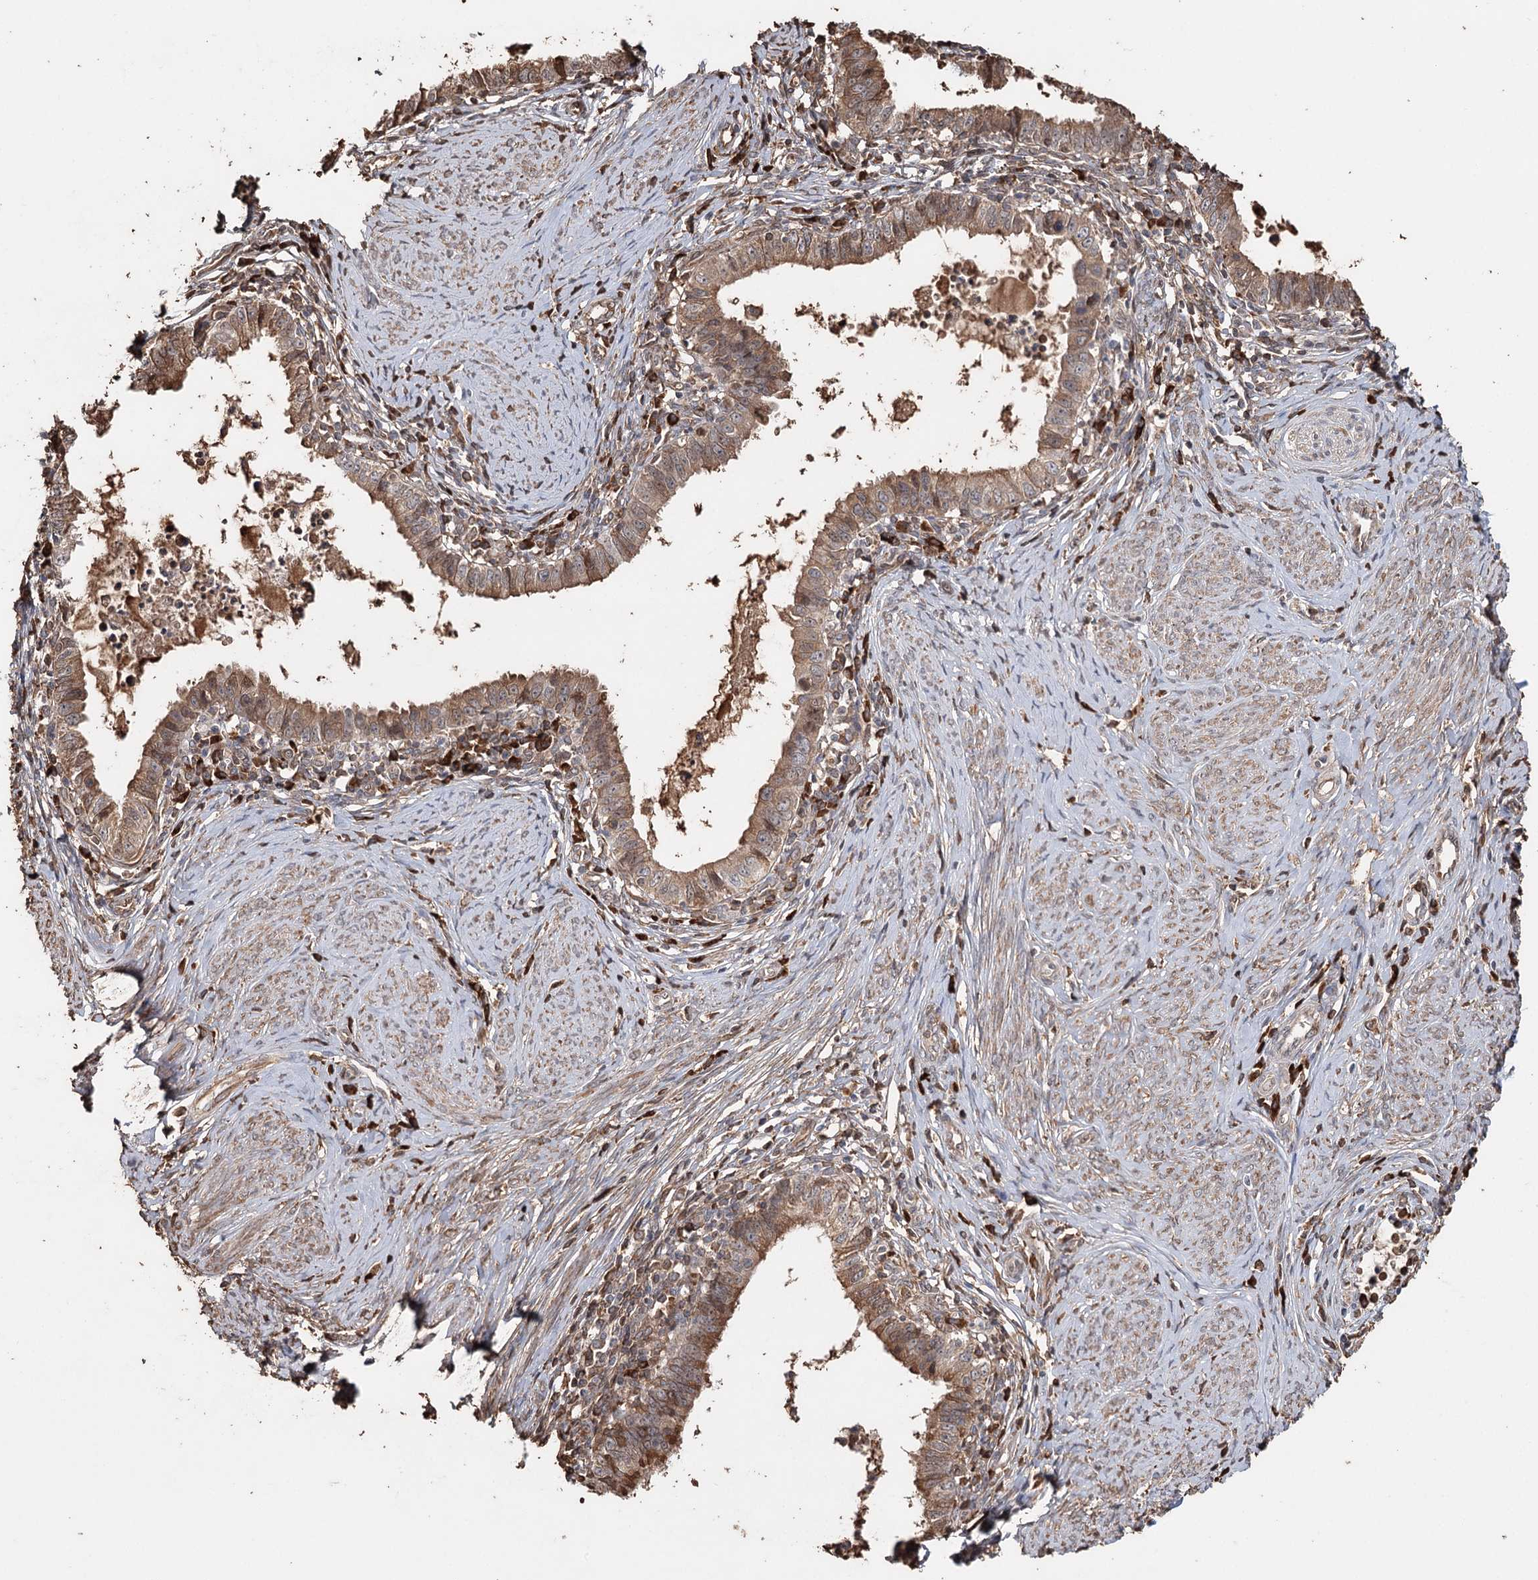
{"staining": {"intensity": "moderate", "quantity": ">75%", "location": "cytoplasmic/membranous"}, "tissue": "cervical cancer", "cell_type": "Tumor cells", "image_type": "cancer", "snomed": [{"axis": "morphology", "description": "Adenocarcinoma, NOS"}, {"axis": "topography", "description": "Cervix"}], "caption": "A micrograph of cervical cancer (adenocarcinoma) stained for a protein reveals moderate cytoplasmic/membranous brown staining in tumor cells.", "gene": "SYVN1", "patient": {"sex": "female", "age": 36}}